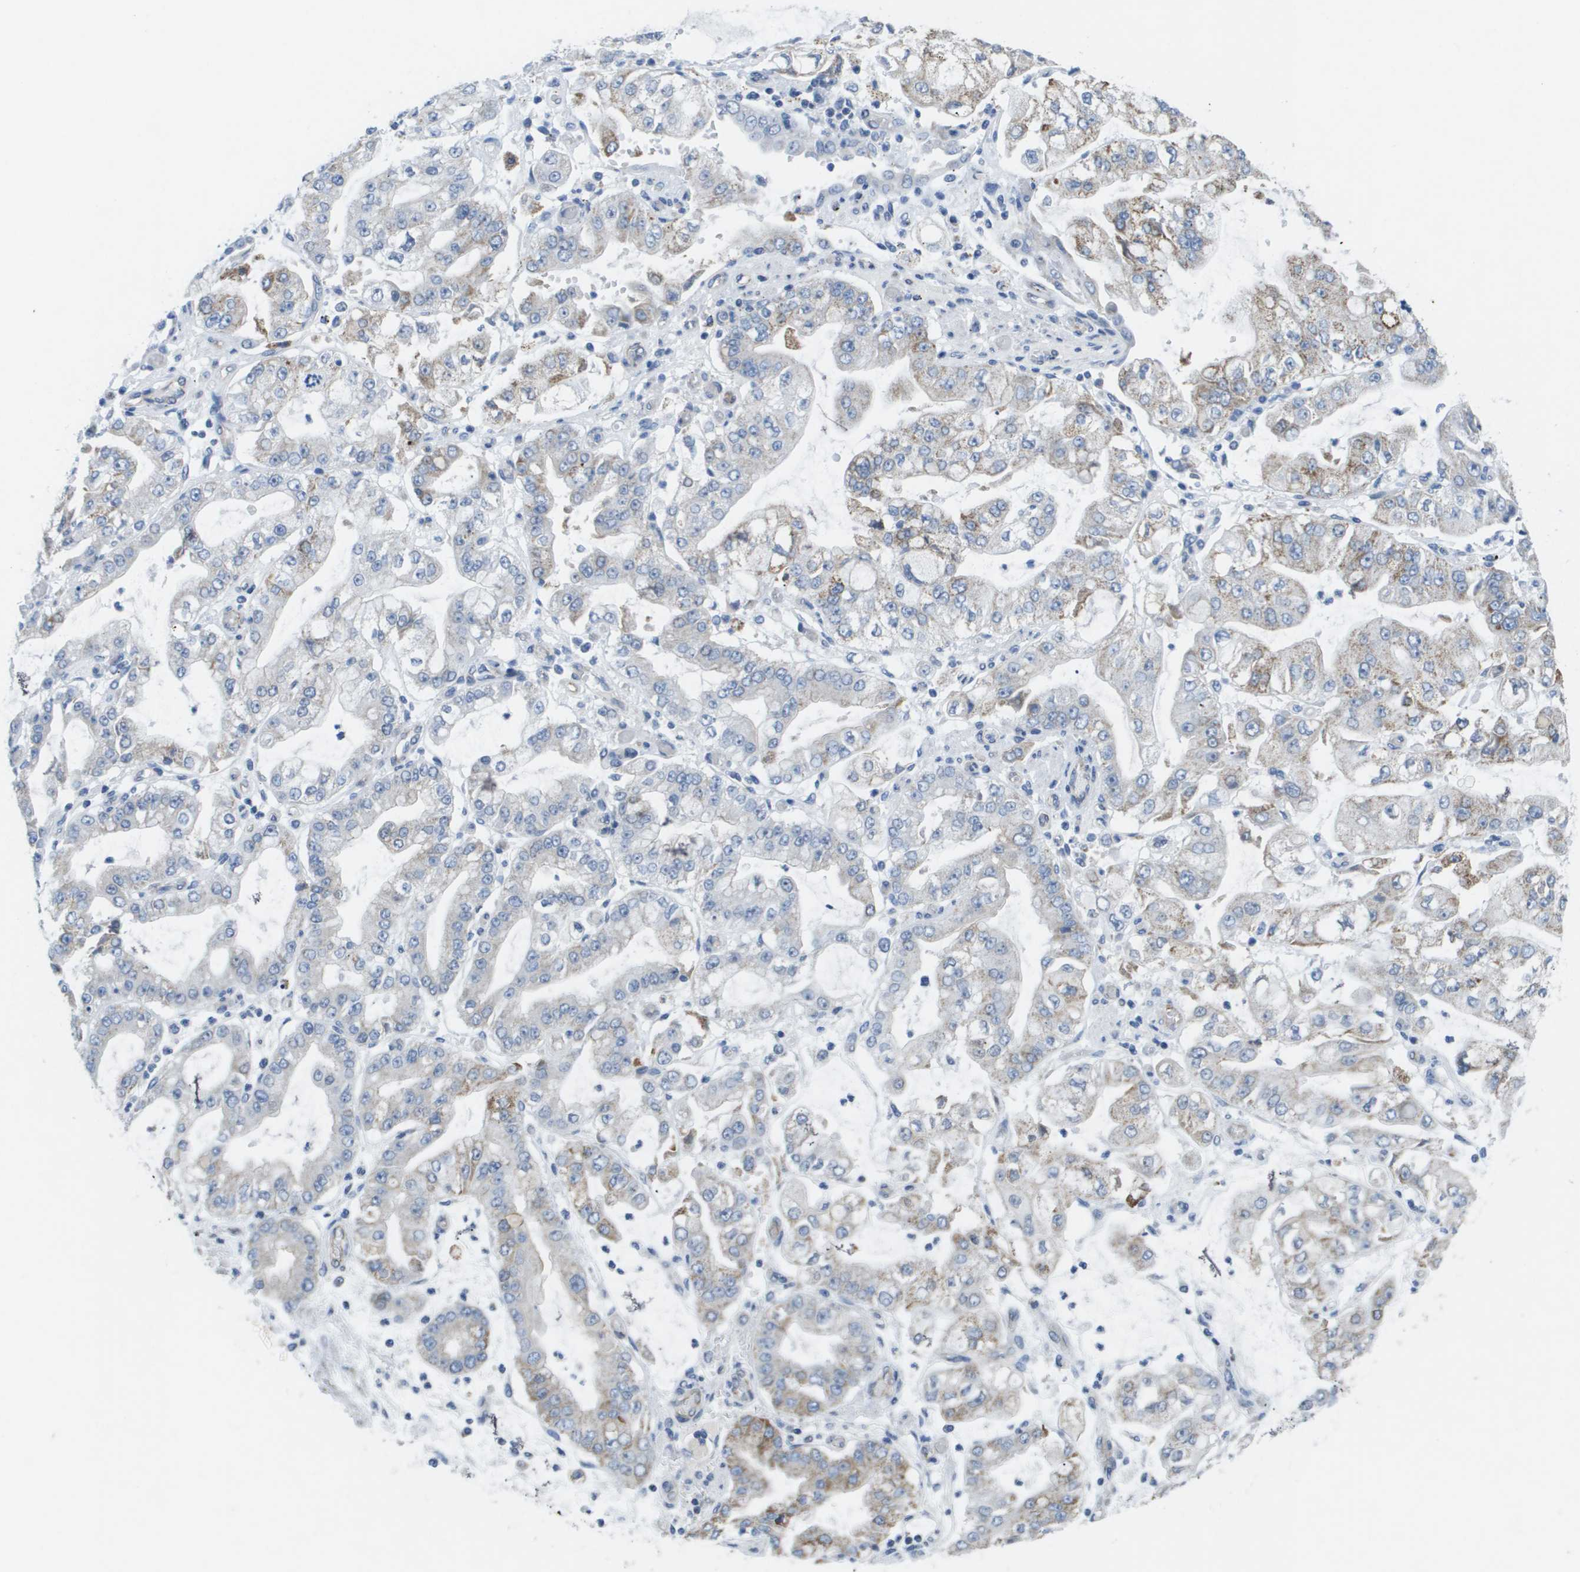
{"staining": {"intensity": "moderate", "quantity": "<25%", "location": "cytoplasmic/membranous"}, "tissue": "stomach cancer", "cell_type": "Tumor cells", "image_type": "cancer", "snomed": [{"axis": "morphology", "description": "Adenocarcinoma, NOS"}, {"axis": "topography", "description": "Stomach"}], "caption": "High-magnification brightfield microscopy of stomach cancer stained with DAB (brown) and counterstained with hematoxylin (blue). tumor cells exhibit moderate cytoplasmic/membranous expression is identified in approximately<25% of cells. (Brightfield microscopy of DAB IHC at high magnification).", "gene": "TMEM223", "patient": {"sex": "male", "age": 76}}